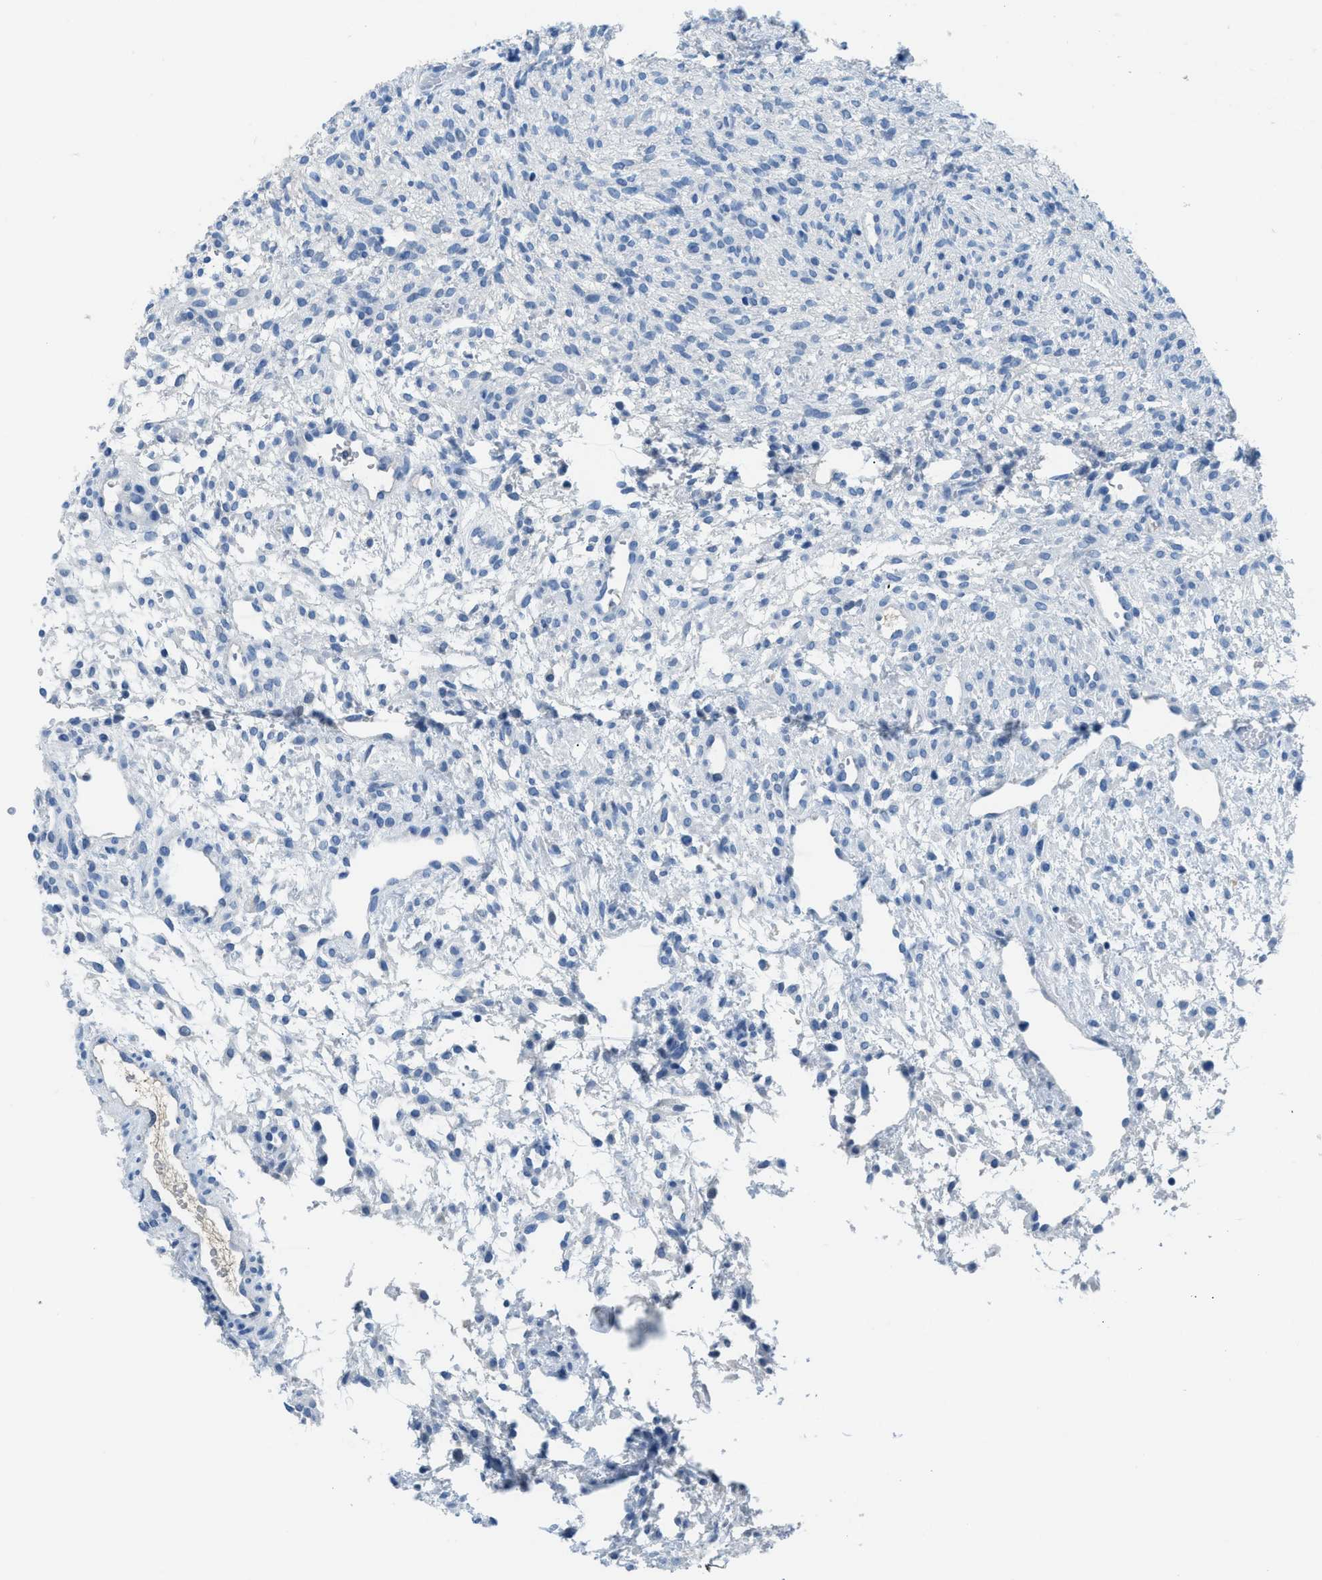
{"staining": {"intensity": "negative", "quantity": "none", "location": "none"}, "tissue": "ovary", "cell_type": "Ovarian stroma cells", "image_type": "normal", "snomed": [{"axis": "morphology", "description": "Normal tissue, NOS"}, {"axis": "morphology", "description": "Cyst, NOS"}, {"axis": "topography", "description": "Ovary"}], "caption": "This is an IHC photomicrograph of benign human ovary. There is no expression in ovarian stroma cells.", "gene": "MBL2", "patient": {"sex": "female", "age": 18}}